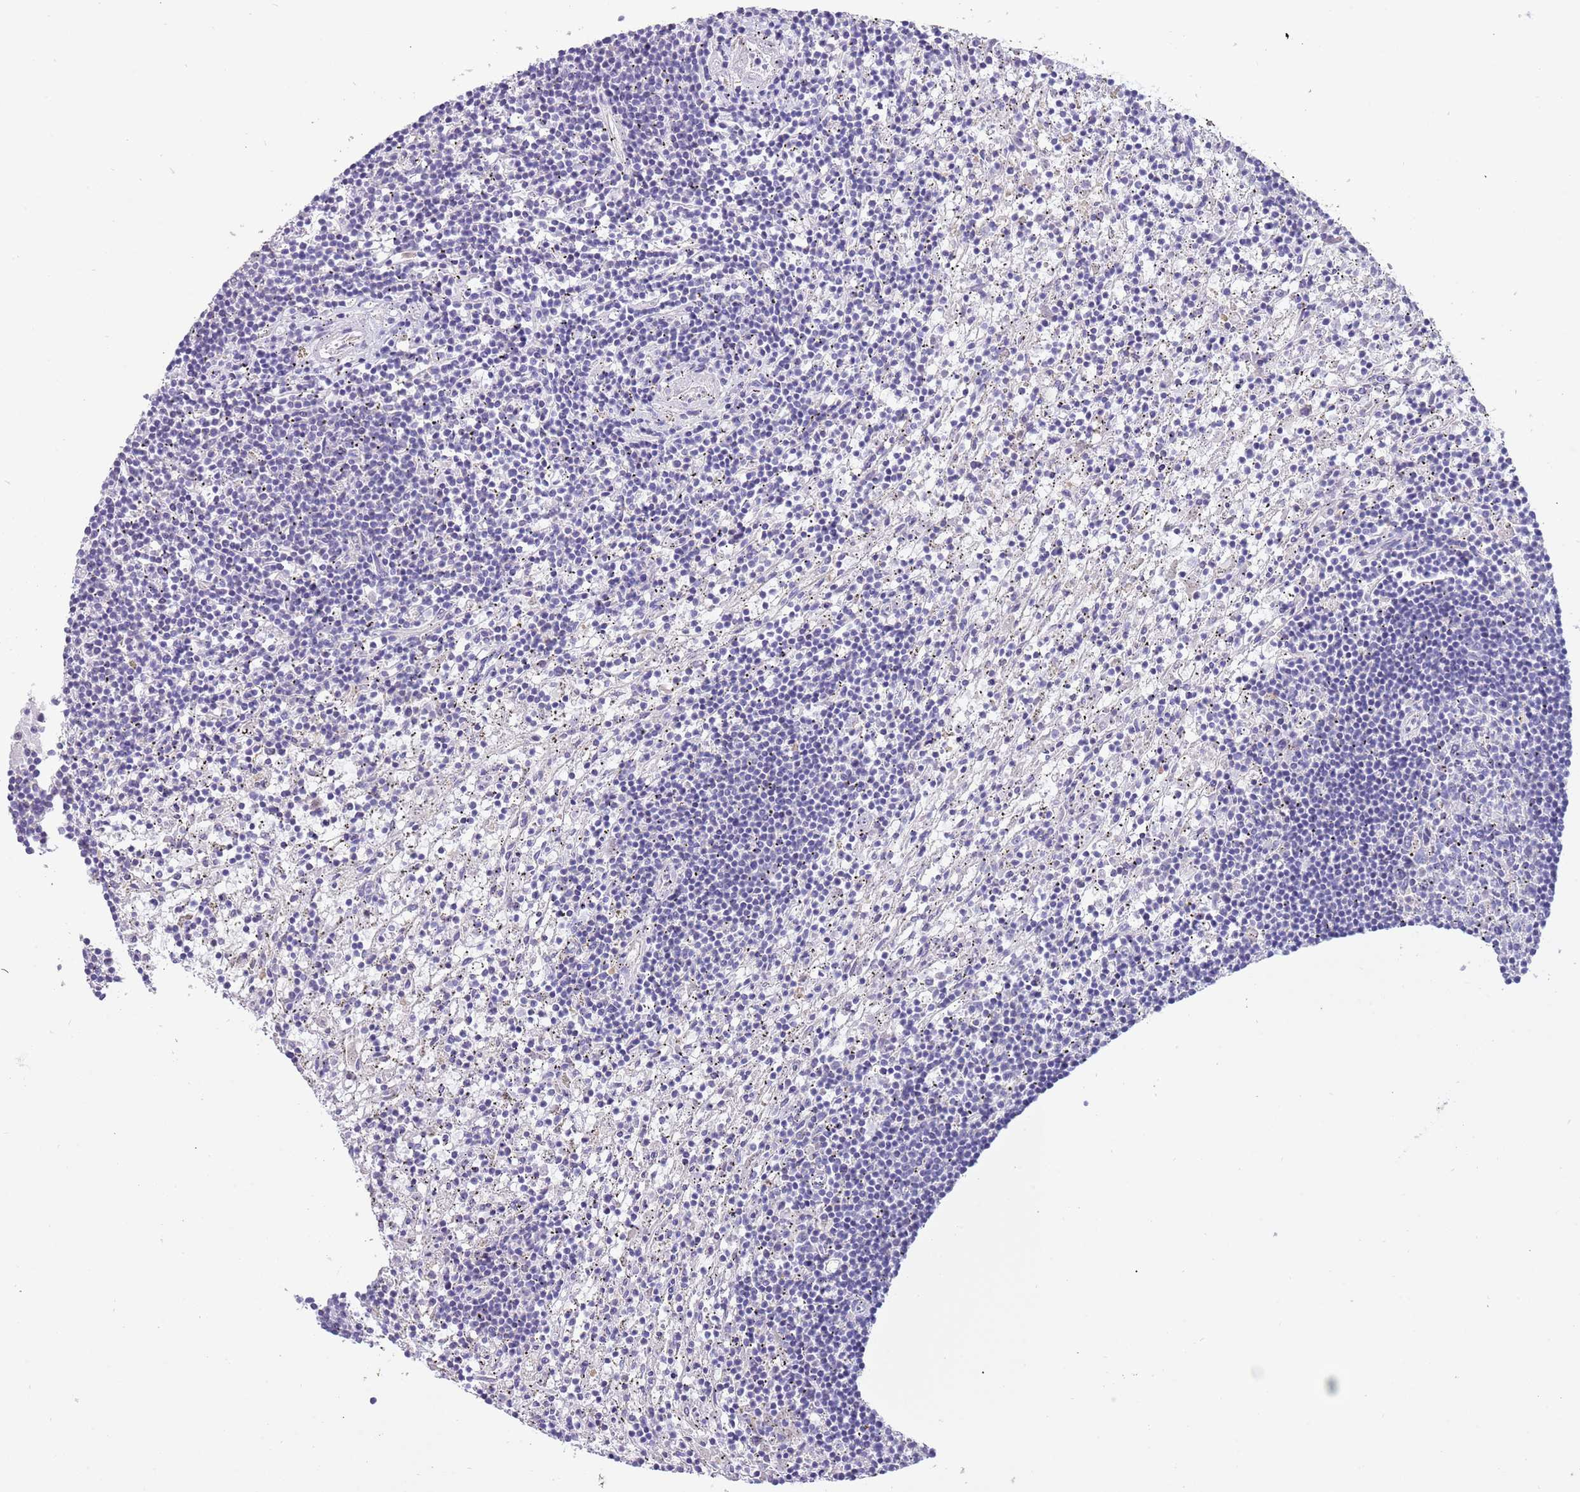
{"staining": {"intensity": "negative", "quantity": "none", "location": "none"}, "tissue": "lymphoma", "cell_type": "Tumor cells", "image_type": "cancer", "snomed": [{"axis": "morphology", "description": "Malignant lymphoma, non-Hodgkin's type, Low grade"}, {"axis": "topography", "description": "Spleen"}], "caption": "Immunohistochemical staining of lymphoma reveals no significant expression in tumor cells.", "gene": "CABYR", "patient": {"sex": "male", "age": 76}}